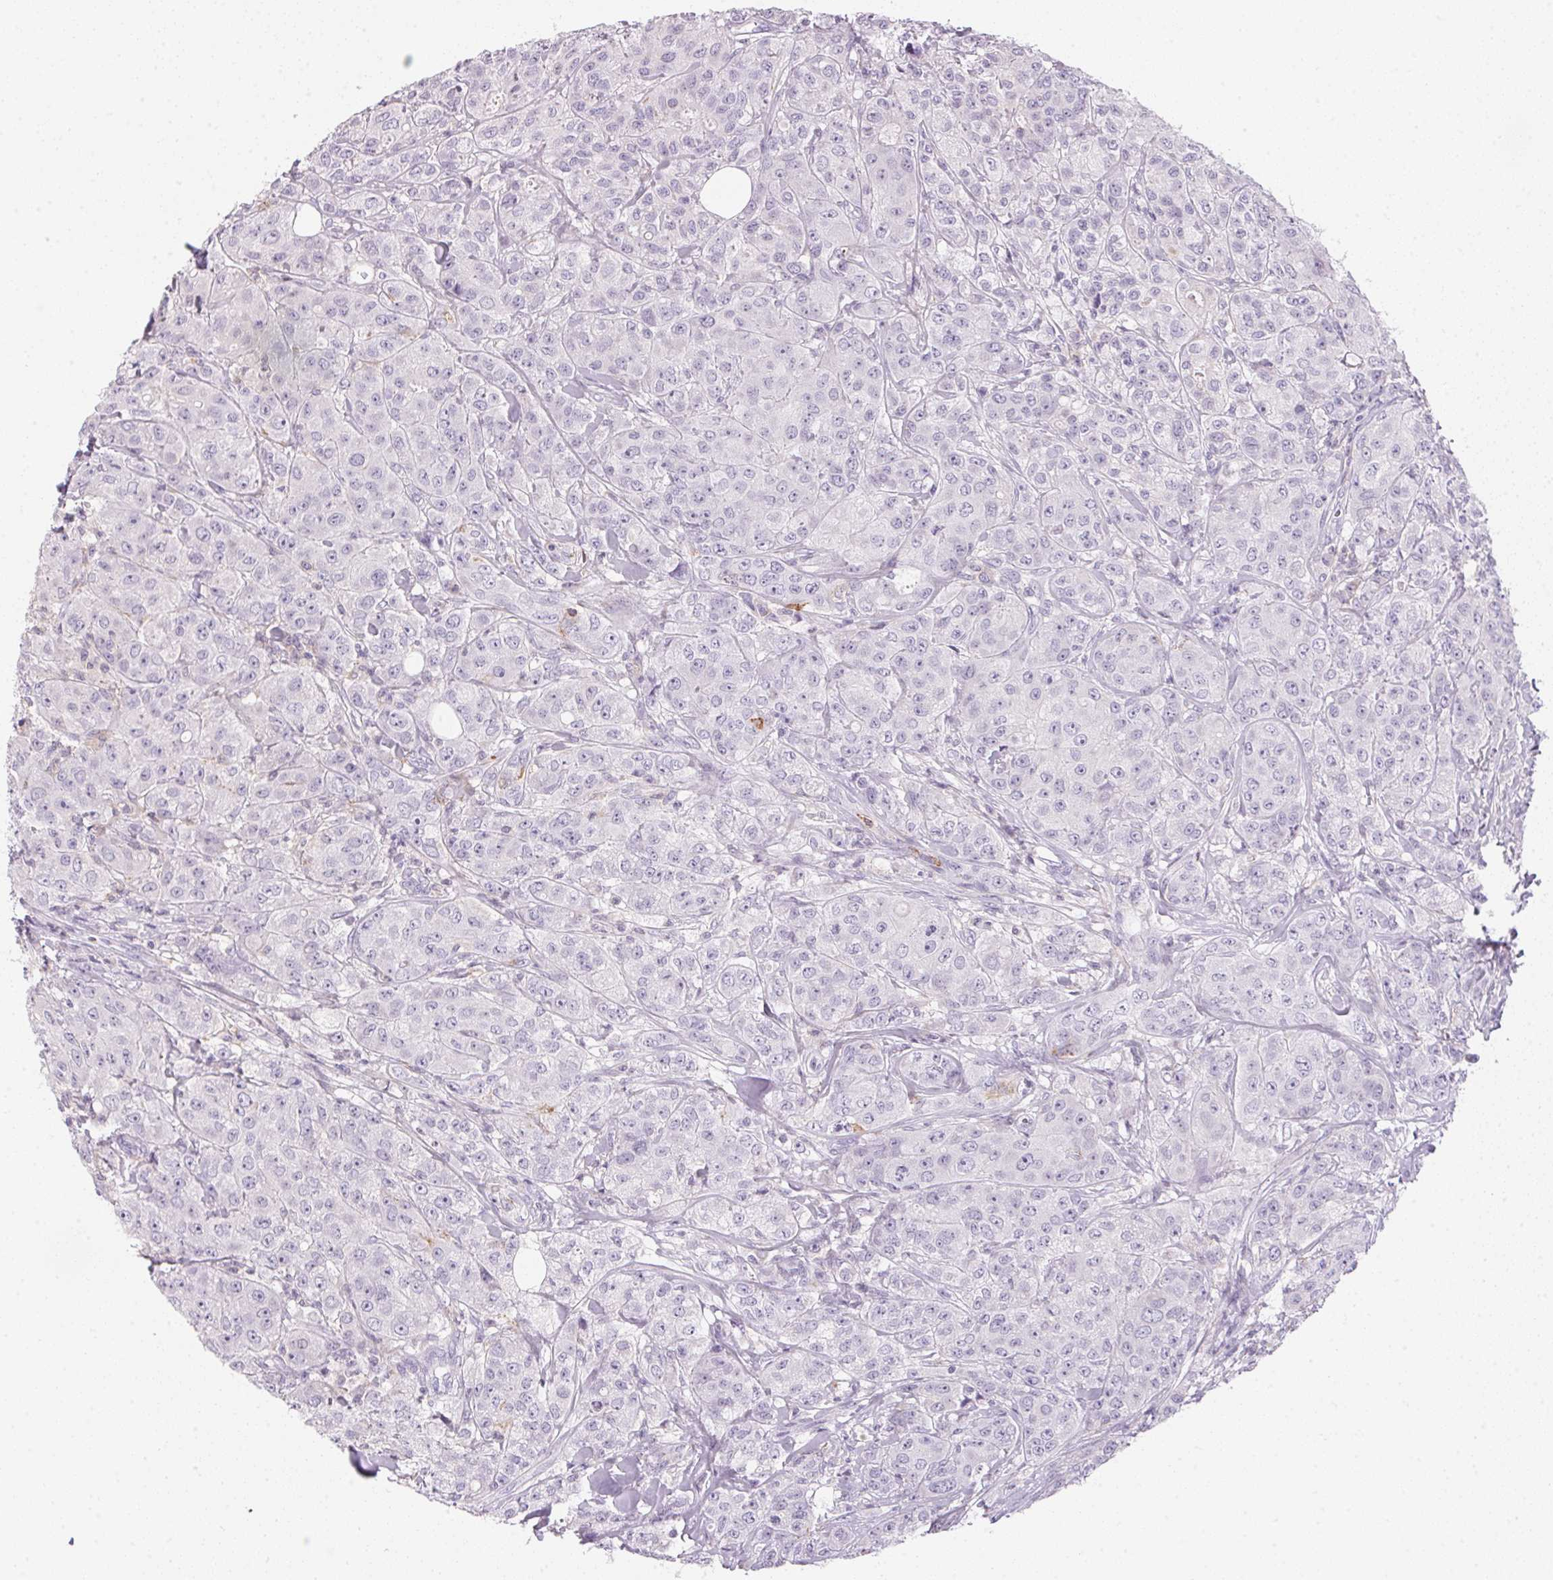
{"staining": {"intensity": "negative", "quantity": "none", "location": "none"}, "tissue": "breast cancer", "cell_type": "Tumor cells", "image_type": "cancer", "snomed": [{"axis": "morphology", "description": "Duct carcinoma"}, {"axis": "topography", "description": "Breast"}], "caption": "The micrograph reveals no staining of tumor cells in breast intraductal carcinoma. (DAB (3,3'-diaminobenzidine) IHC with hematoxylin counter stain).", "gene": "ECPAS", "patient": {"sex": "female", "age": 43}}